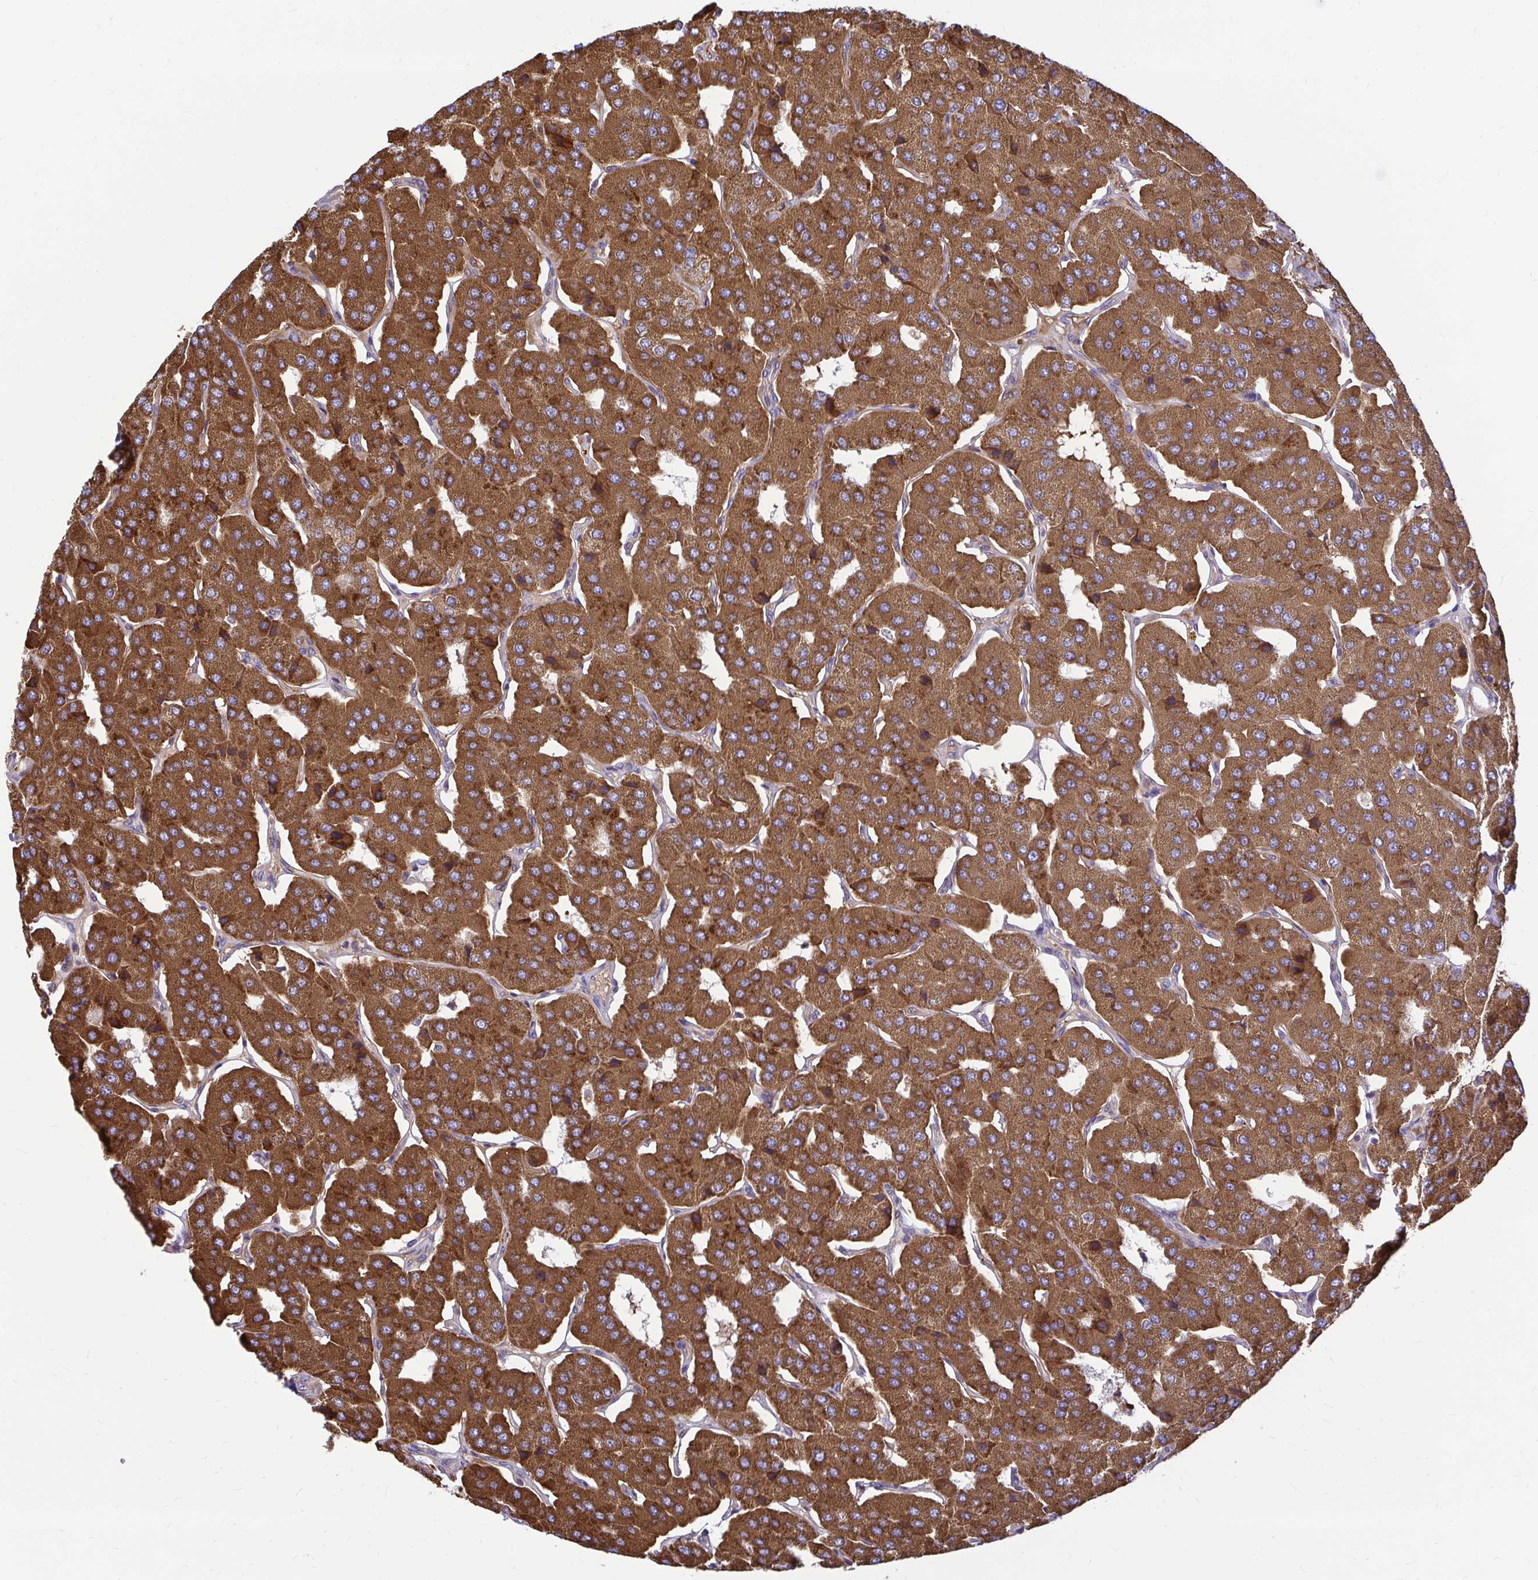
{"staining": {"intensity": "strong", "quantity": ">75%", "location": "cytoplasmic/membranous"}, "tissue": "parathyroid gland", "cell_type": "Glandular cells", "image_type": "normal", "snomed": [{"axis": "morphology", "description": "Normal tissue, NOS"}, {"axis": "morphology", "description": "Adenoma, NOS"}, {"axis": "topography", "description": "Parathyroid gland"}], "caption": "The micrograph shows a brown stain indicating the presence of a protein in the cytoplasmic/membranous of glandular cells in parathyroid gland. The protein of interest is stained brown, and the nuclei are stained in blue (DAB (3,3'-diaminobenzidine) IHC with brightfield microscopy, high magnification).", "gene": "VTI1B", "patient": {"sex": "female", "age": 86}}